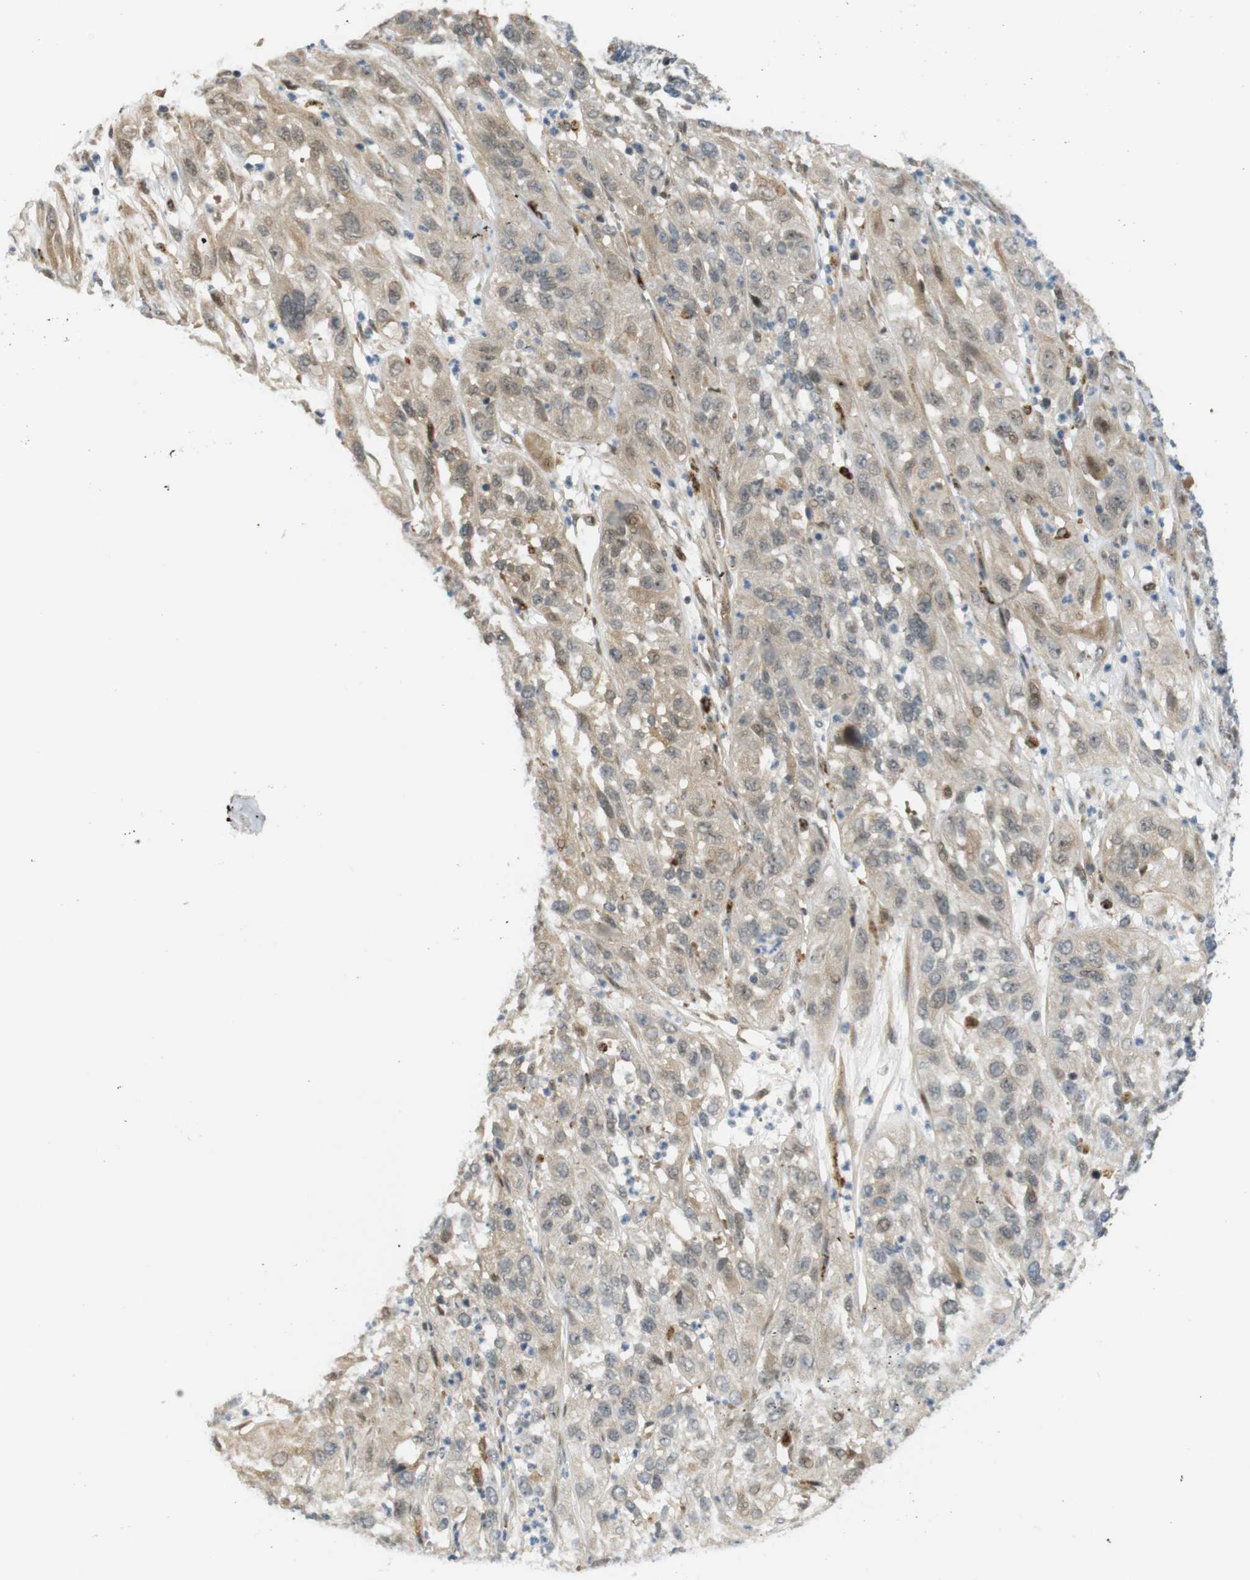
{"staining": {"intensity": "weak", "quantity": ">75%", "location": "cytoplasmic/membranous"}, "tissue": "cervical cancer", "cell_type": "Tumor cells", "image_type": "cancer", "snomed": [{"axis": "morphology", "description": "Squamous cell carcinoma, NOS"}, {"axis": "topography", "description": "Cervix"}], "caption": "This image shows IHC staining of human squamous cell carcinoma (cervical), with low weak cytoplasmic/membranous positivity in approximately >75% of tumor cells.", "gene": "TSPAN9", "patient": {"sex": "female", "age": 32}}